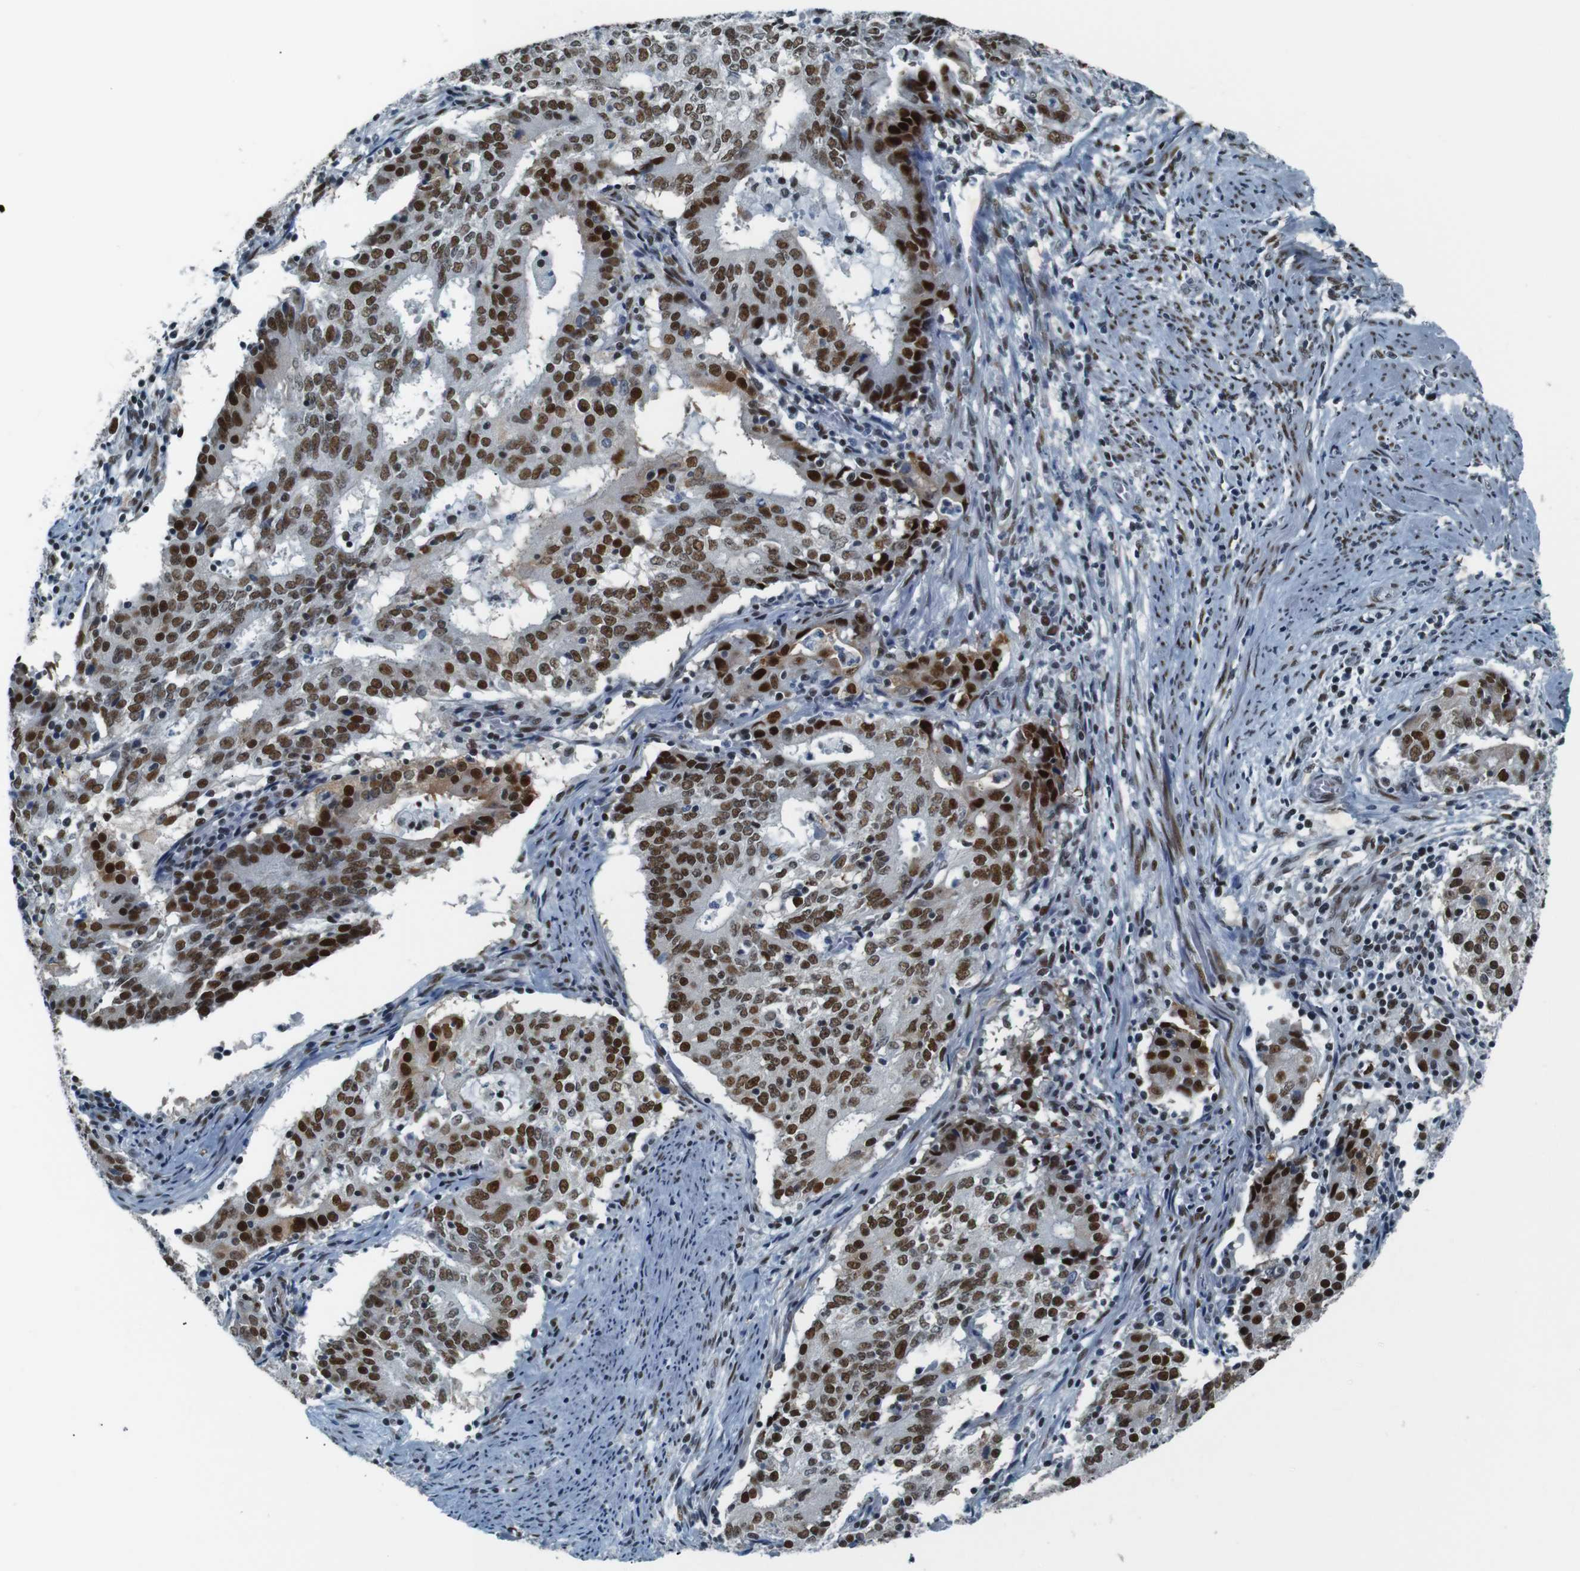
{"staining": {"intensity": "moderate", "quantity": ">75%", "location": "nuclear"}, "tissue": "cervical cancer", "cell_type": "Tumor cells", "image_type": "cancer", "snomed": [{"axis": "morphology", "description": "Adenocarcinoma, NOS"}, {"axis": "topography", "description": "Cervix"}], "caption": "High-power microscopy captured an immunohistochemistry image of cervical adenocarcinoma, revealing moderate nuclear staining in approximately >75% of tumor cells.", "gene": "HEXIM1", "patient": {"sex": "female", "age": 44}}